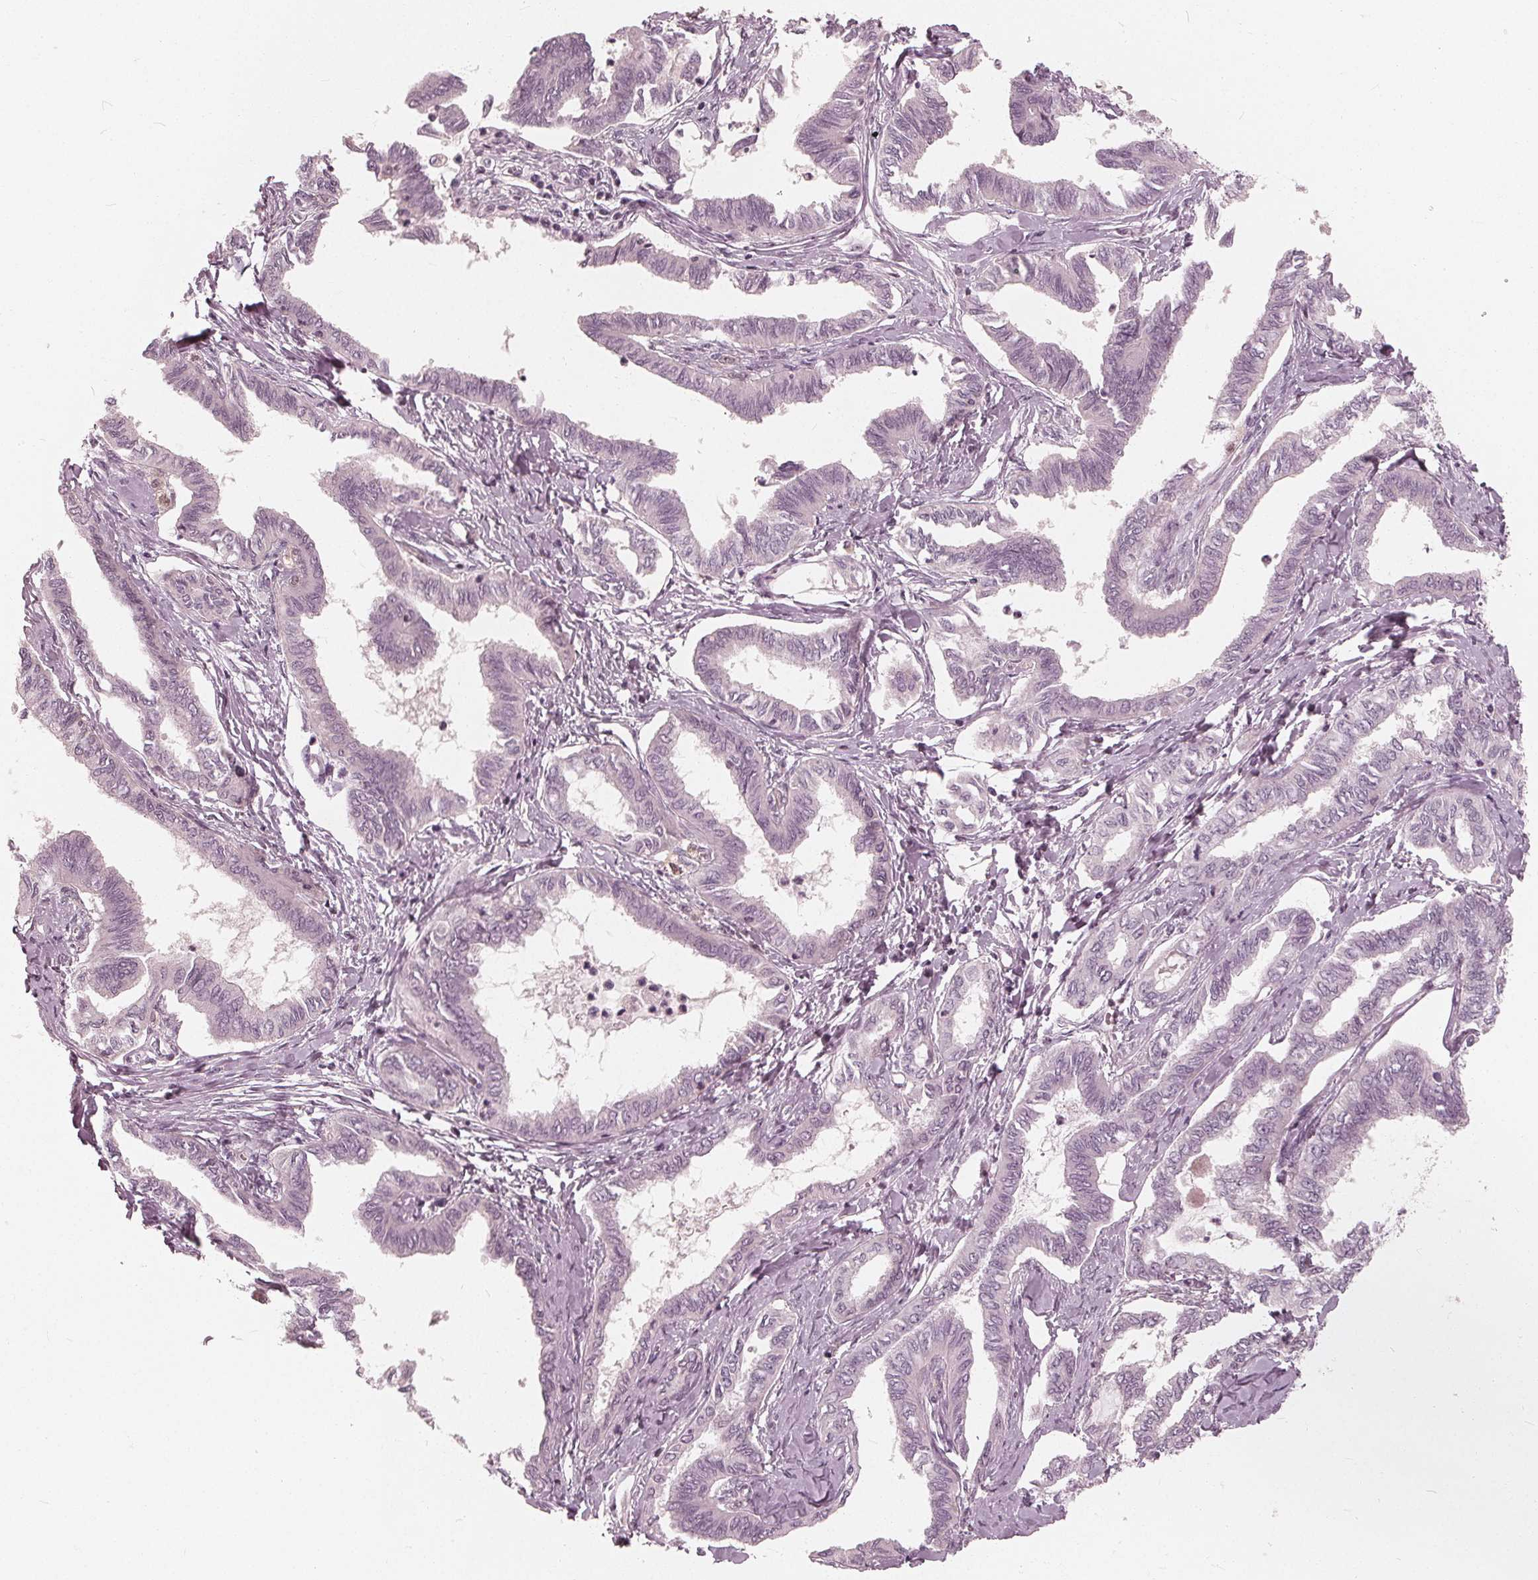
{"staining": {"intensity": "negative", "quantity": "none", "location": "none"}, "tissue": "ovarian cancer", "cell_type": "Tumor cells", "image_type": "cancer", "snomed": [{"axis": "morphology", "description": "Carcinoma, endometroid"}, {"axis": "topography", "description": "Ovary"}], "caption": "The histopathology image shows no significant expression in tumor cells of ovarian endometroid carcinoma. (Brightfield microscopy of DAB IHC at high magnification).", "gene": "SAT2", "patient": {"sex": "female", "age": 70}}